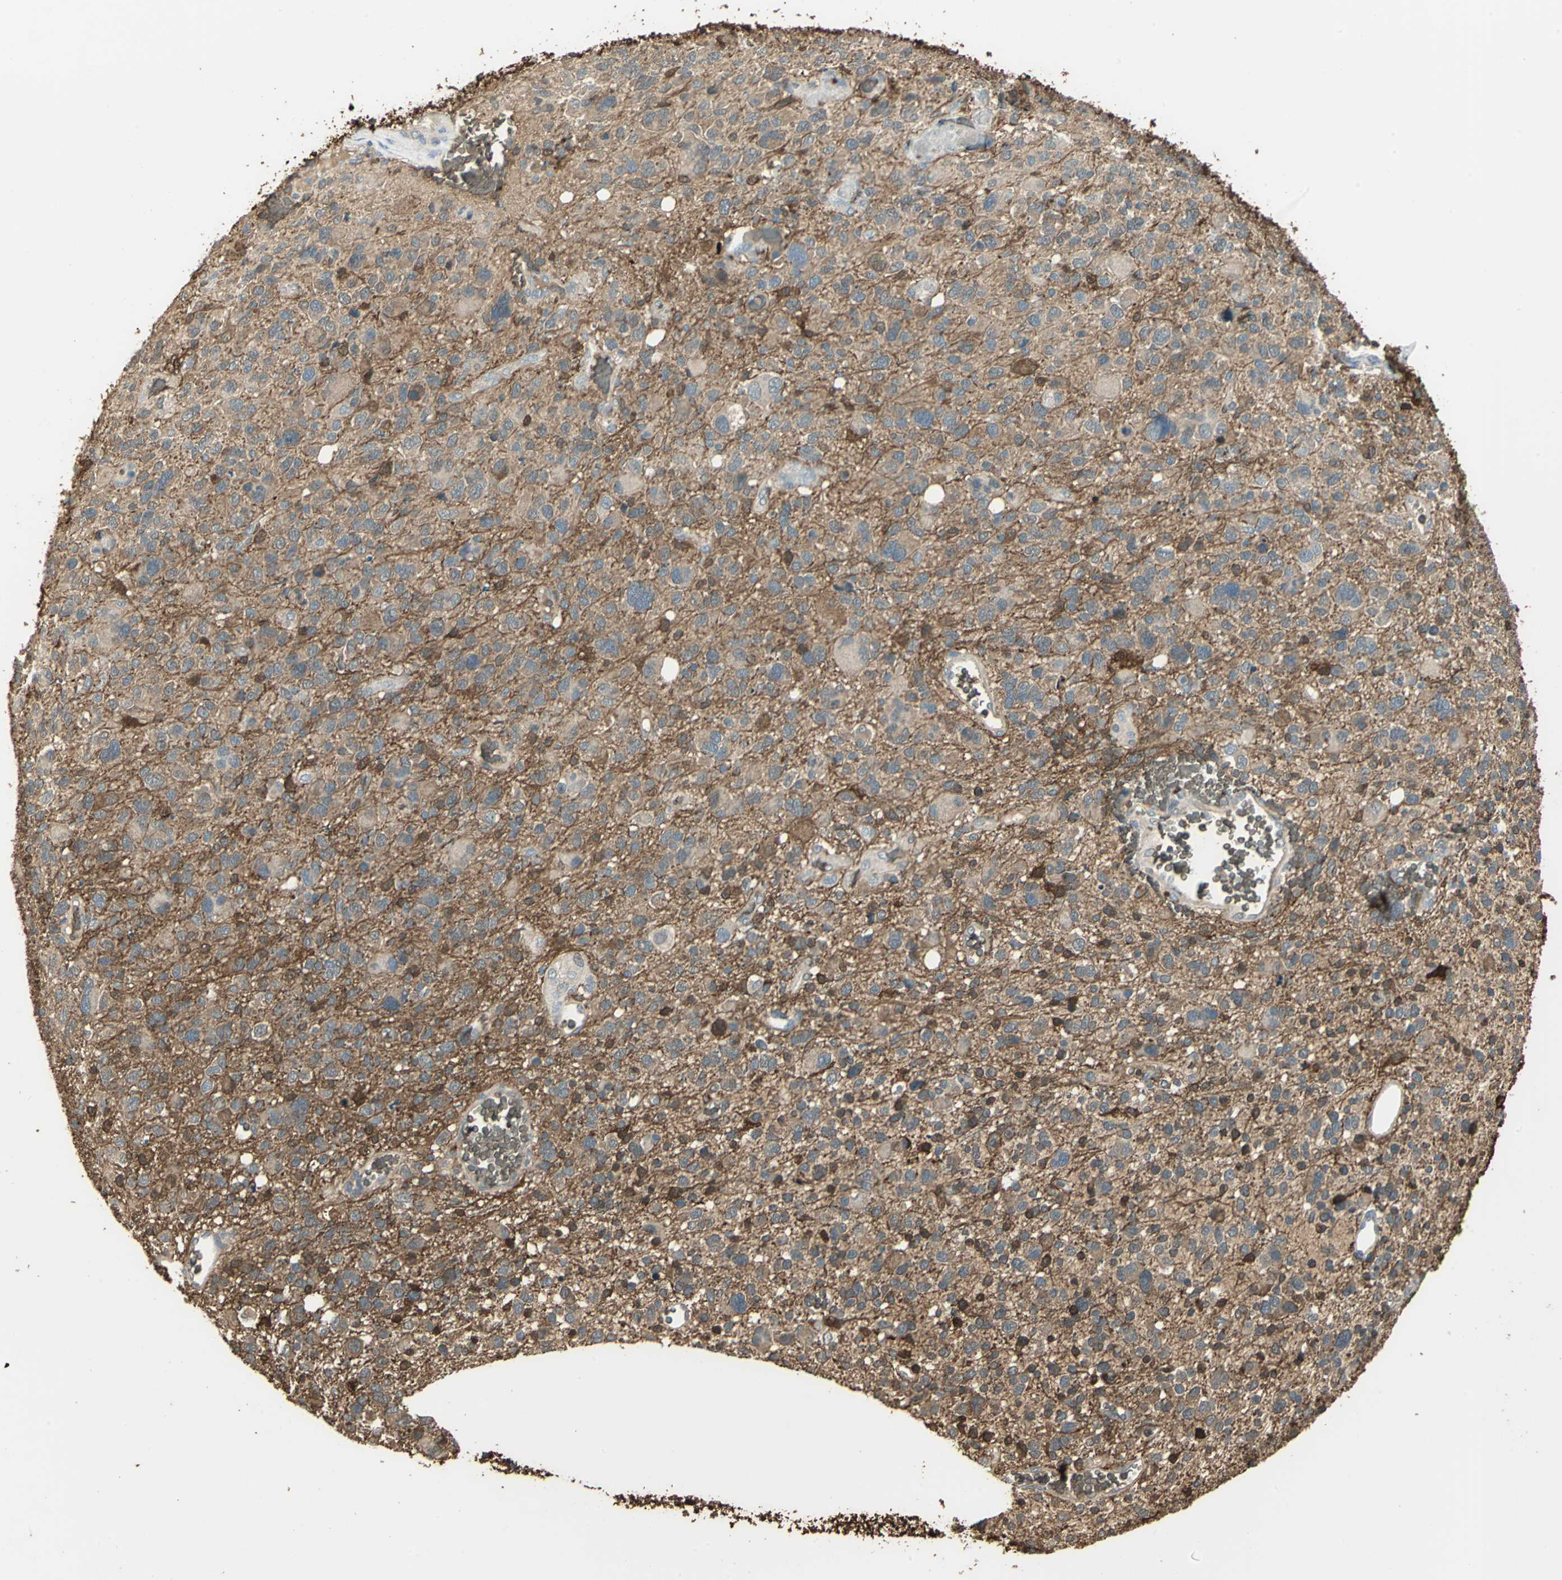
{"staining": {"intensity": "strong", "quantity": "25%-75%", "location": "cytoplasmic/membranous,nuclear"}, "tissue": "glioma", "cell_type": "Tumor cells", "image_type": "cancer", "snomed": [{"axis": "morphology", "description": "Glioma, malignant, High grade"}, {"axis": "topography", "description": "Brain"}], "caption": "Human malignant glioma (high-grade) stained with a protein marker reveals strong staining in tumor cells.", "gene": "DDAH1", "patient": {"sex": "male", "age": 48}}